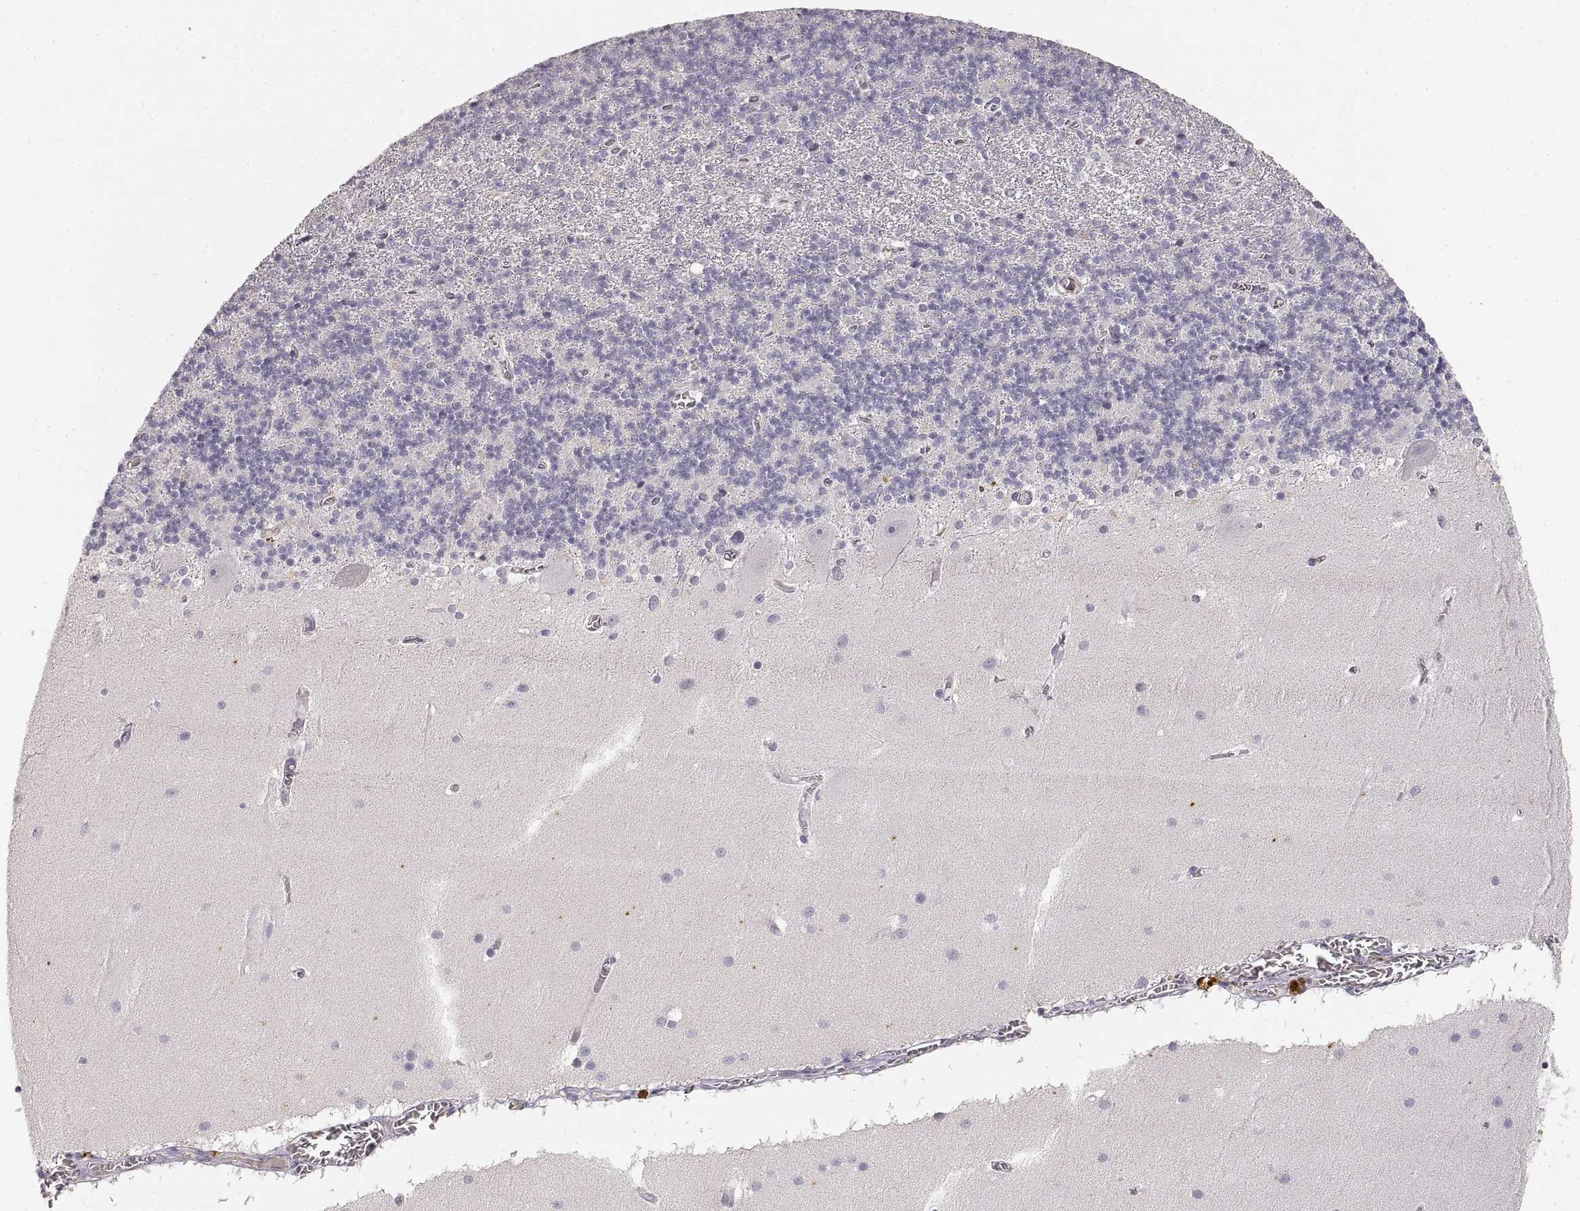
{"staining": {"intensity": "negative", "quantity": "none", "location": "none"}, "tissue": "cerebellum", "cell_type": "Cells in granular layer", "image_type": "normal", "snomed": [{"axis": "morphology", "description": "Normal tissue, NOS"}, {"axis": "topography", "description": "Cerebellum"}], "caption": "Immunohistochemistry (IHC) histopathology image of unremarkable cerebellum: human cerebellum stained with DAB displays no significant protein expression in cells in granular layer.", "gene": "RUNDC3A", "patient": {"sex": "male", "age": 70}}